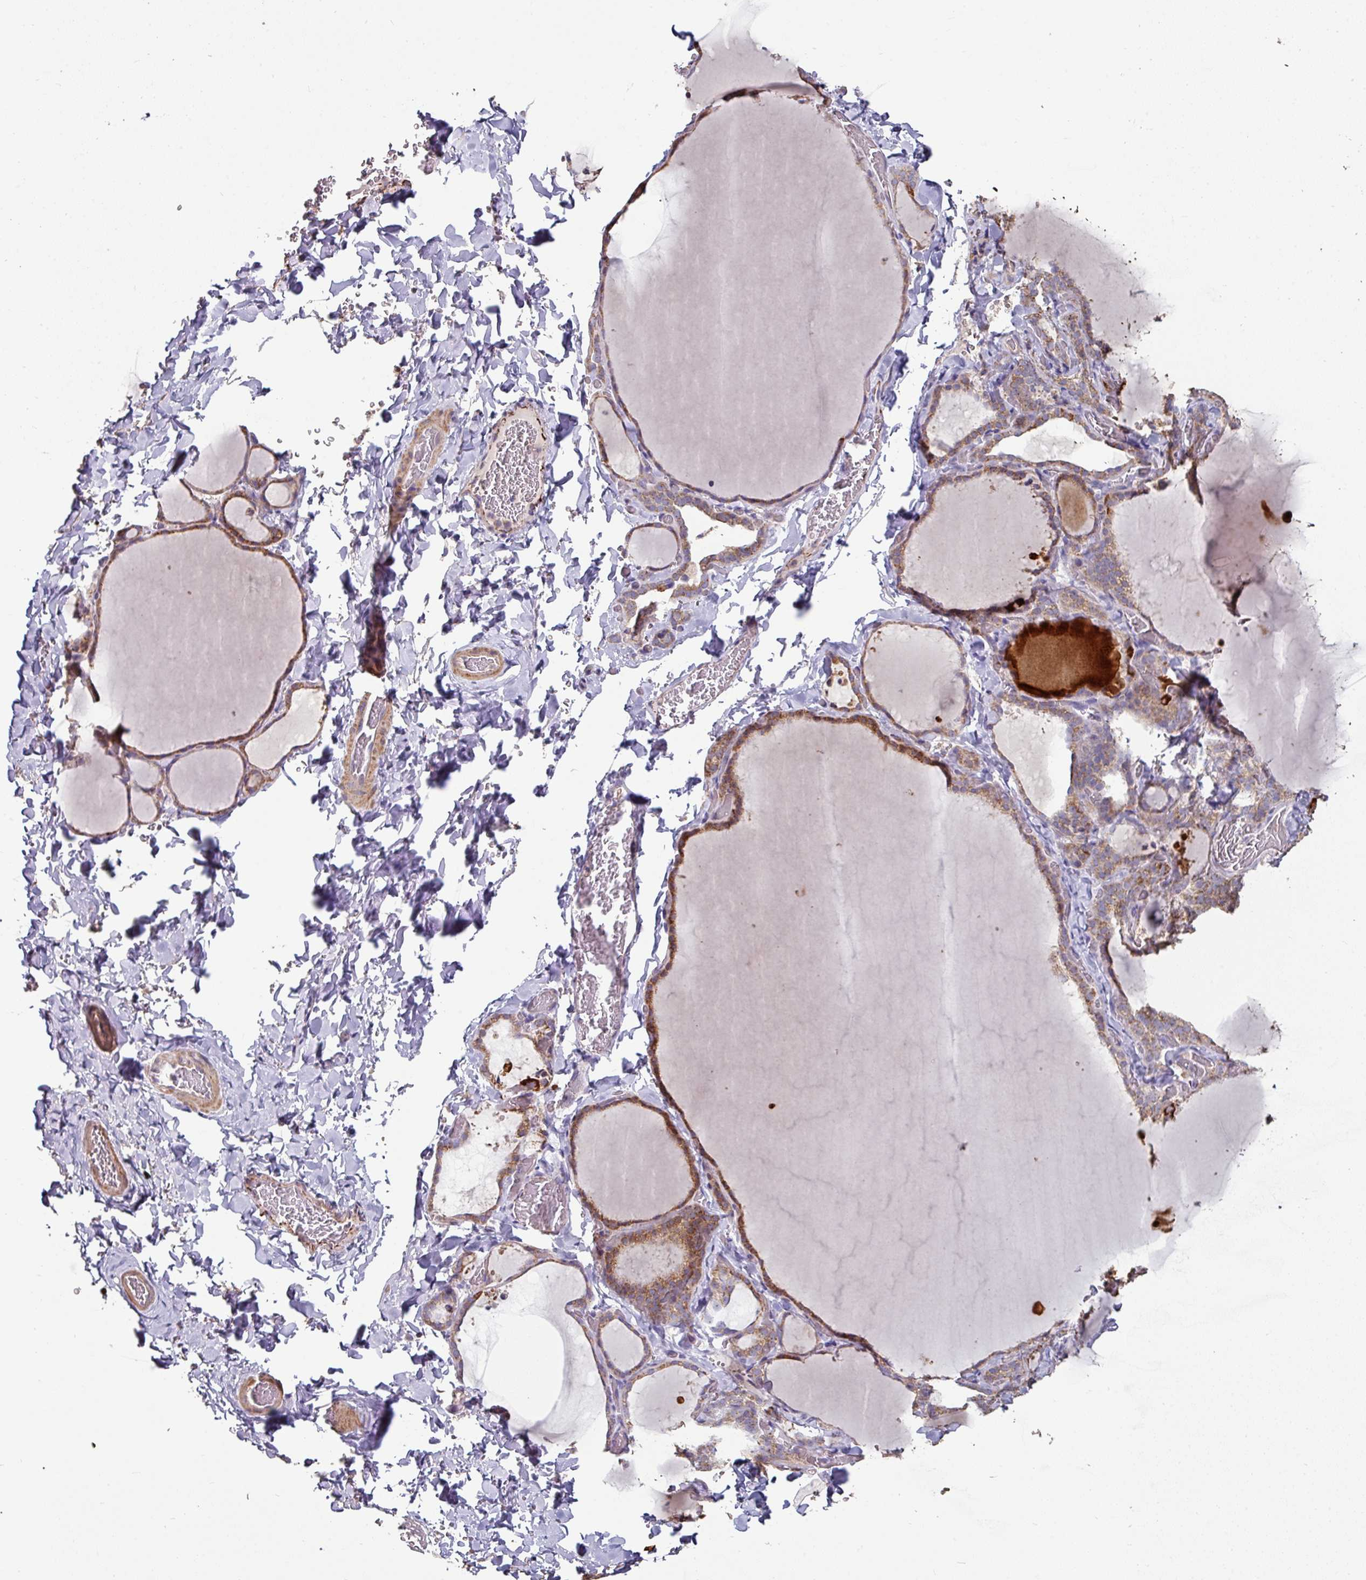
{"staining": {"intensity": "moderate", "quantity": ">75%", "location": "cytoplasmic/membranous"}, "tissue": "thyroid gland", "cell_type": "Glandular cells", "image_type": "normal", "snomed": [{"axis": "morphology", "description": "Normal tissue, NOS"}, {"axis": "topography", "description": "Thyroid gland"}], "caption": "There is medium levels of moderate cytoplasmic/membranous expression in glandular cells of unremarkable thyroid gland, as demonstrated by immunohistochemical staining (brown color).", "gene": "OR2D3", "patient": {"sex": "female", "age": 22}}